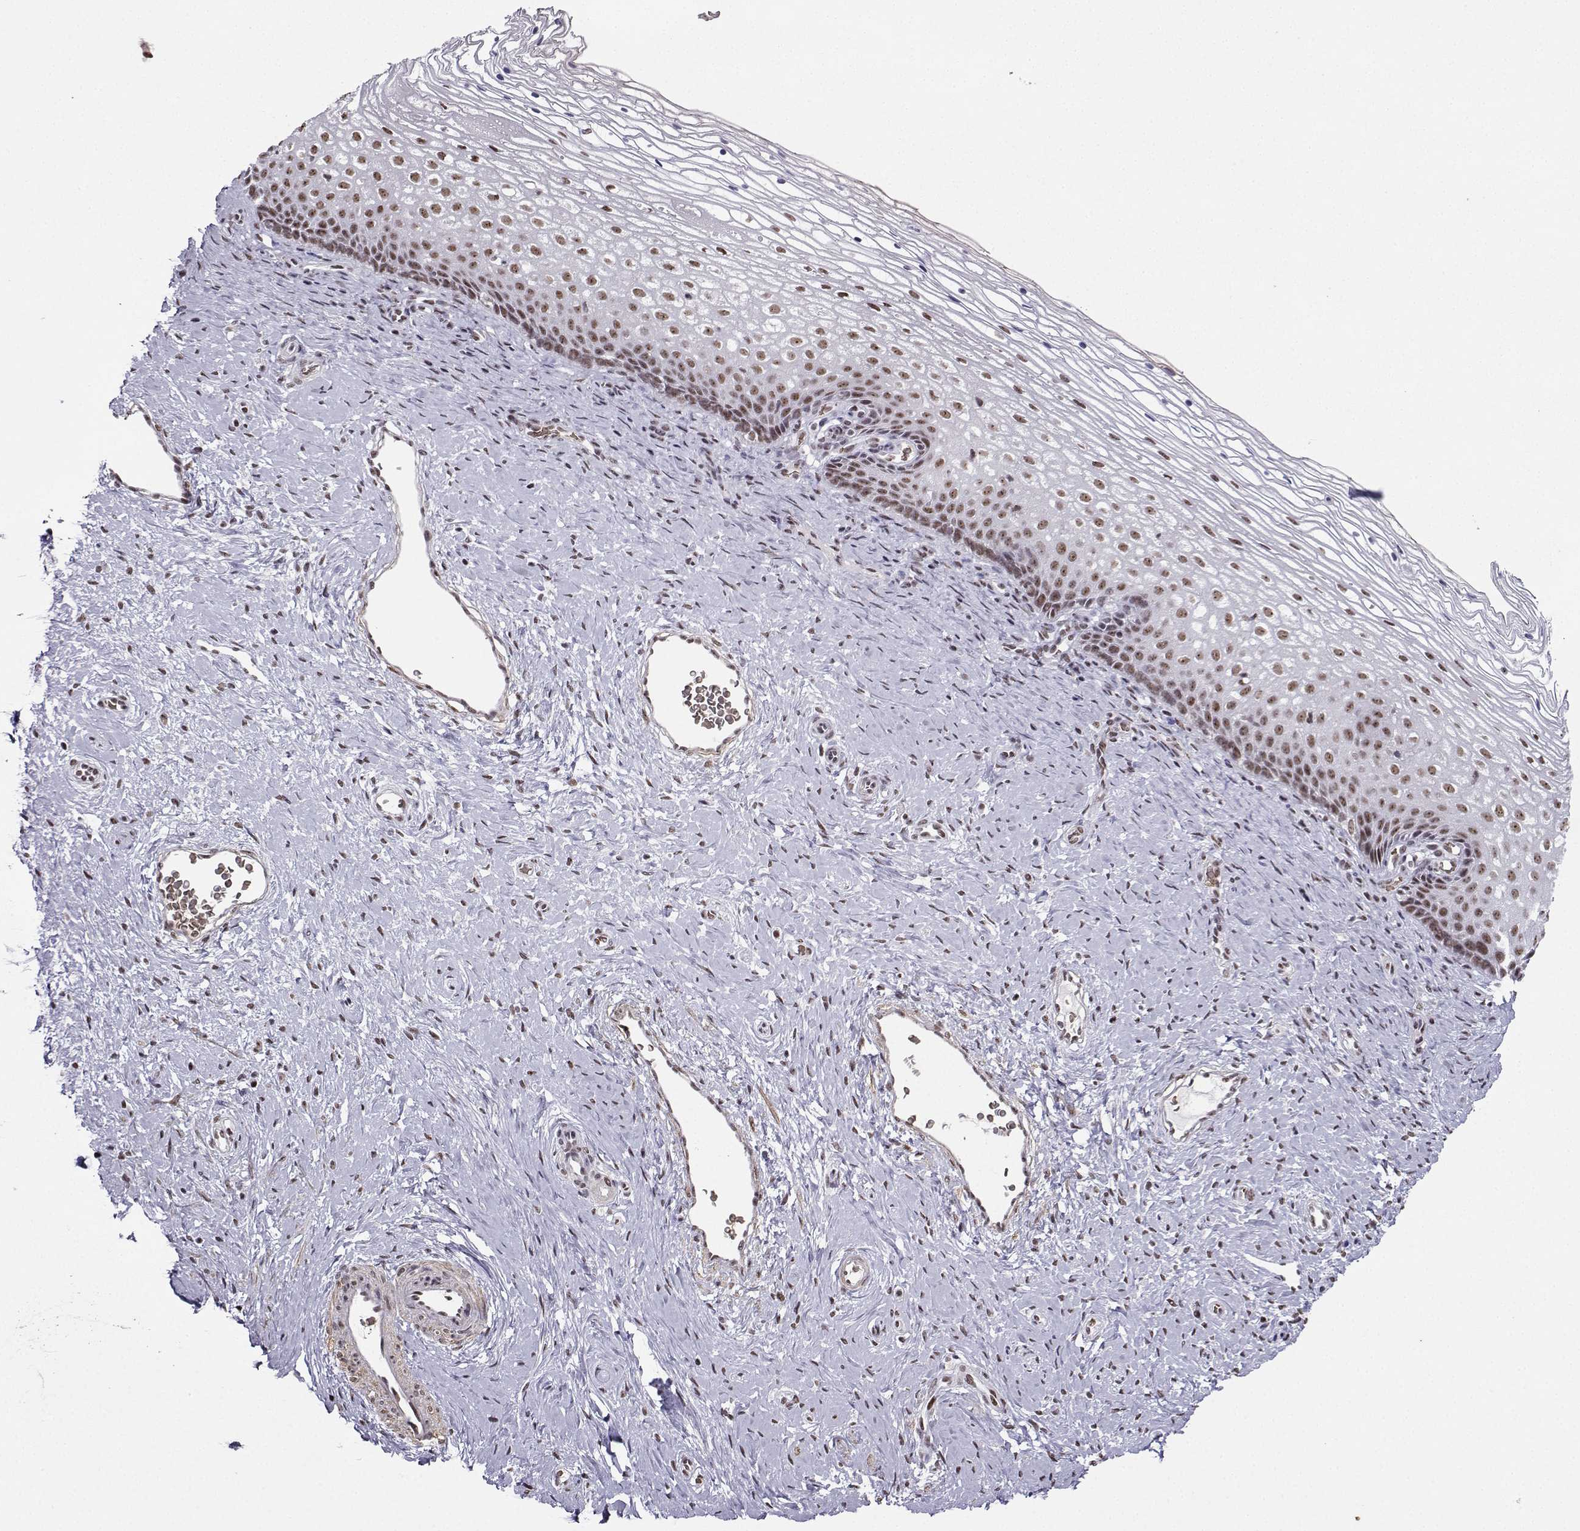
{"staining": {"intensity": "moderate", "quantity": ">75%", "location": "nuclear"}, "tissue": "cervix", "cell_type": "Glandular cells", "image_type": "normal", "snomed": [{"axis": "morphology", "description": "Normal tissue, NOS"}, {"axis": "topography", "description": "Cervix"}], "caption": "This photomicrograph displays IHC staining of benign human cervix, with medium moderate nuclear expression in about >75% of glandular cells.", "gene": "CCNK", "patient": {"sex": "female", "age": 34}}